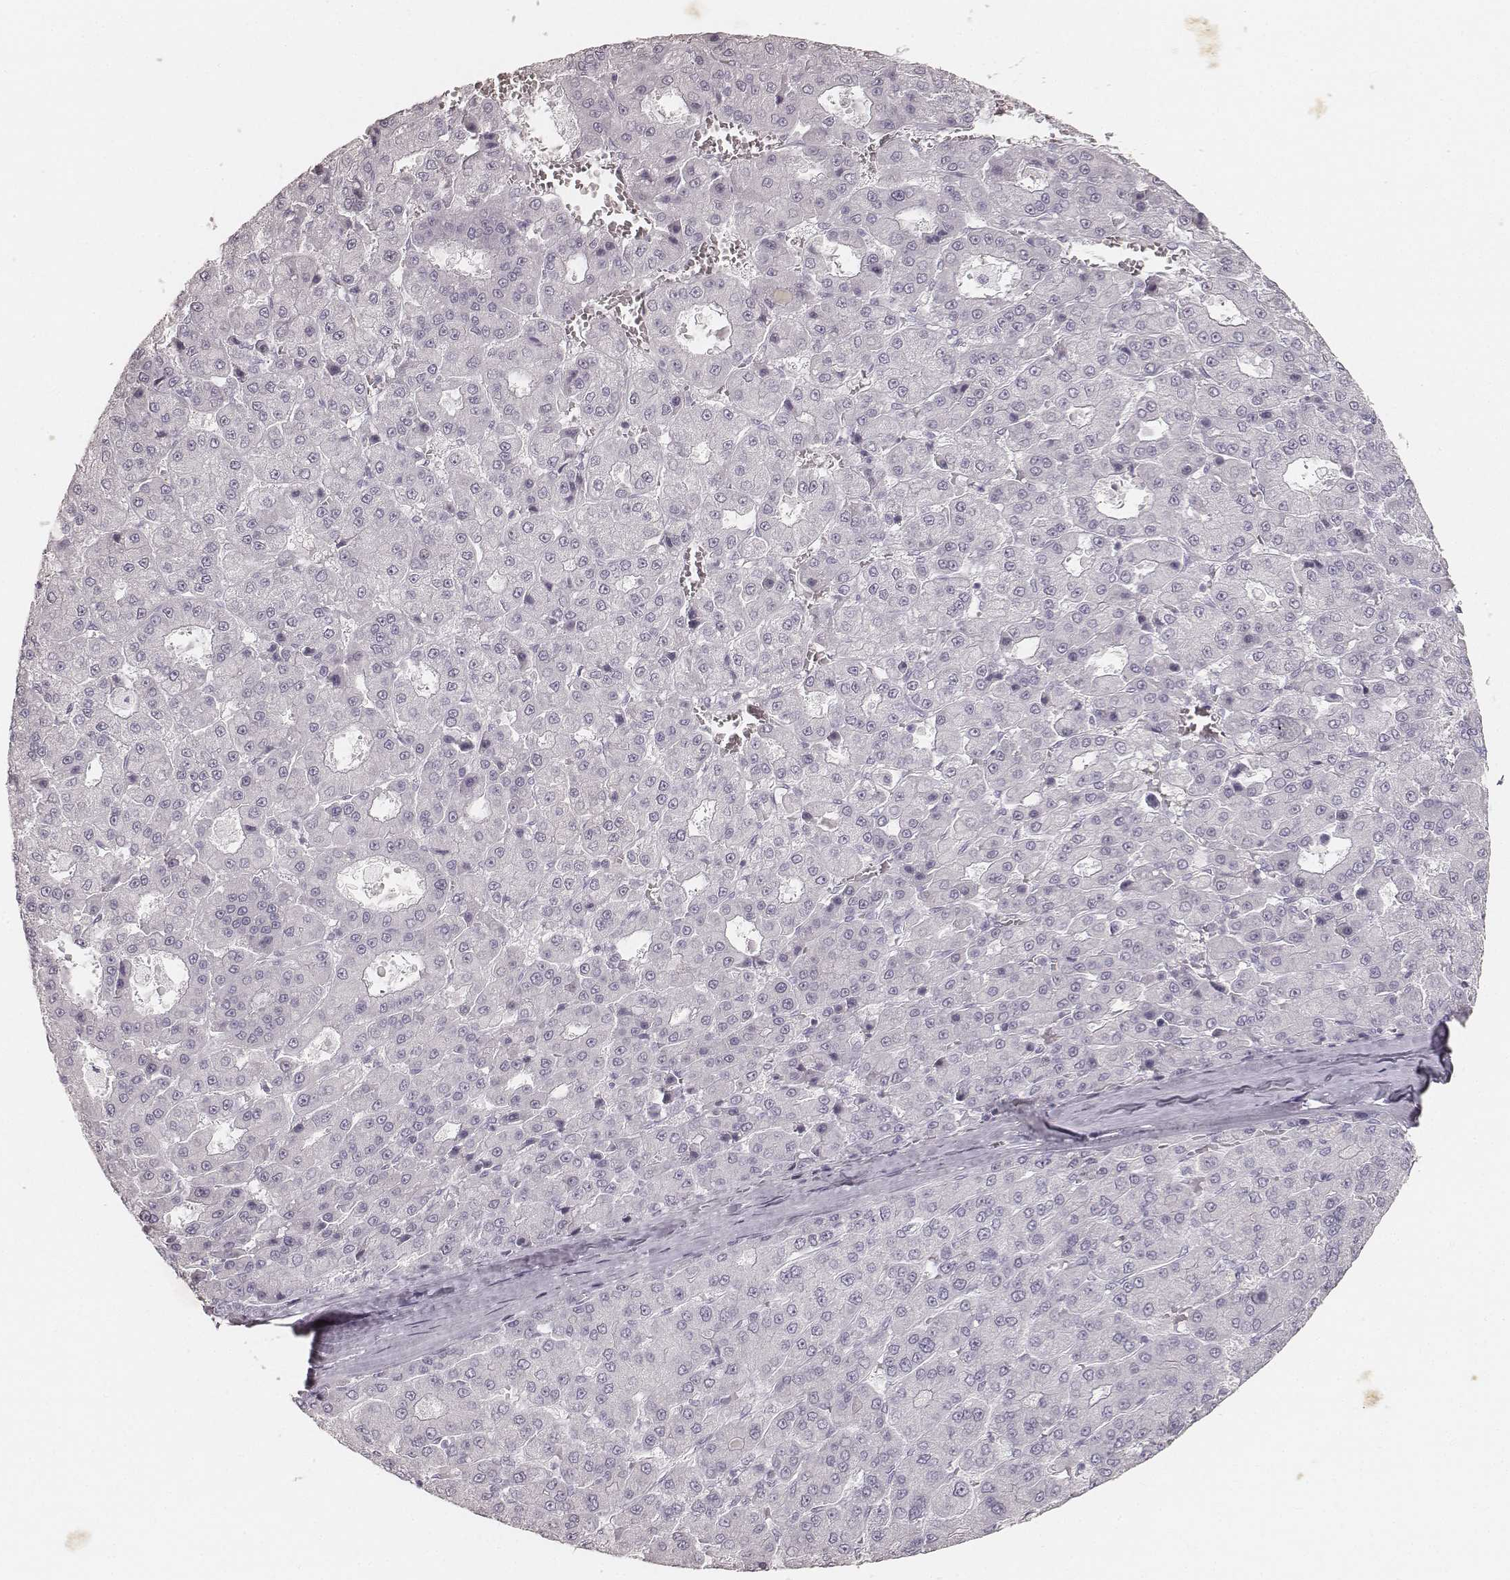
{"staining": {"intensity": "negative", "quantity": "none", "location": "none"}, "tissue": "liver cancer", "cell_type": "Tumor cells", "image_type": "cancer", "snomed": [{"axis": "morphology", "description": "Carcinoma, Hepatocellular, NOS"}, {"axis": "topography", "description": "Liver"}], "caption": "Liver cancer (hepatocellular carcinoma) was stained to show a protein in brown. There is no significant staining in tumor cells.", "gene": "KRT34", "patient": {"sex": "male", "age": 70}}